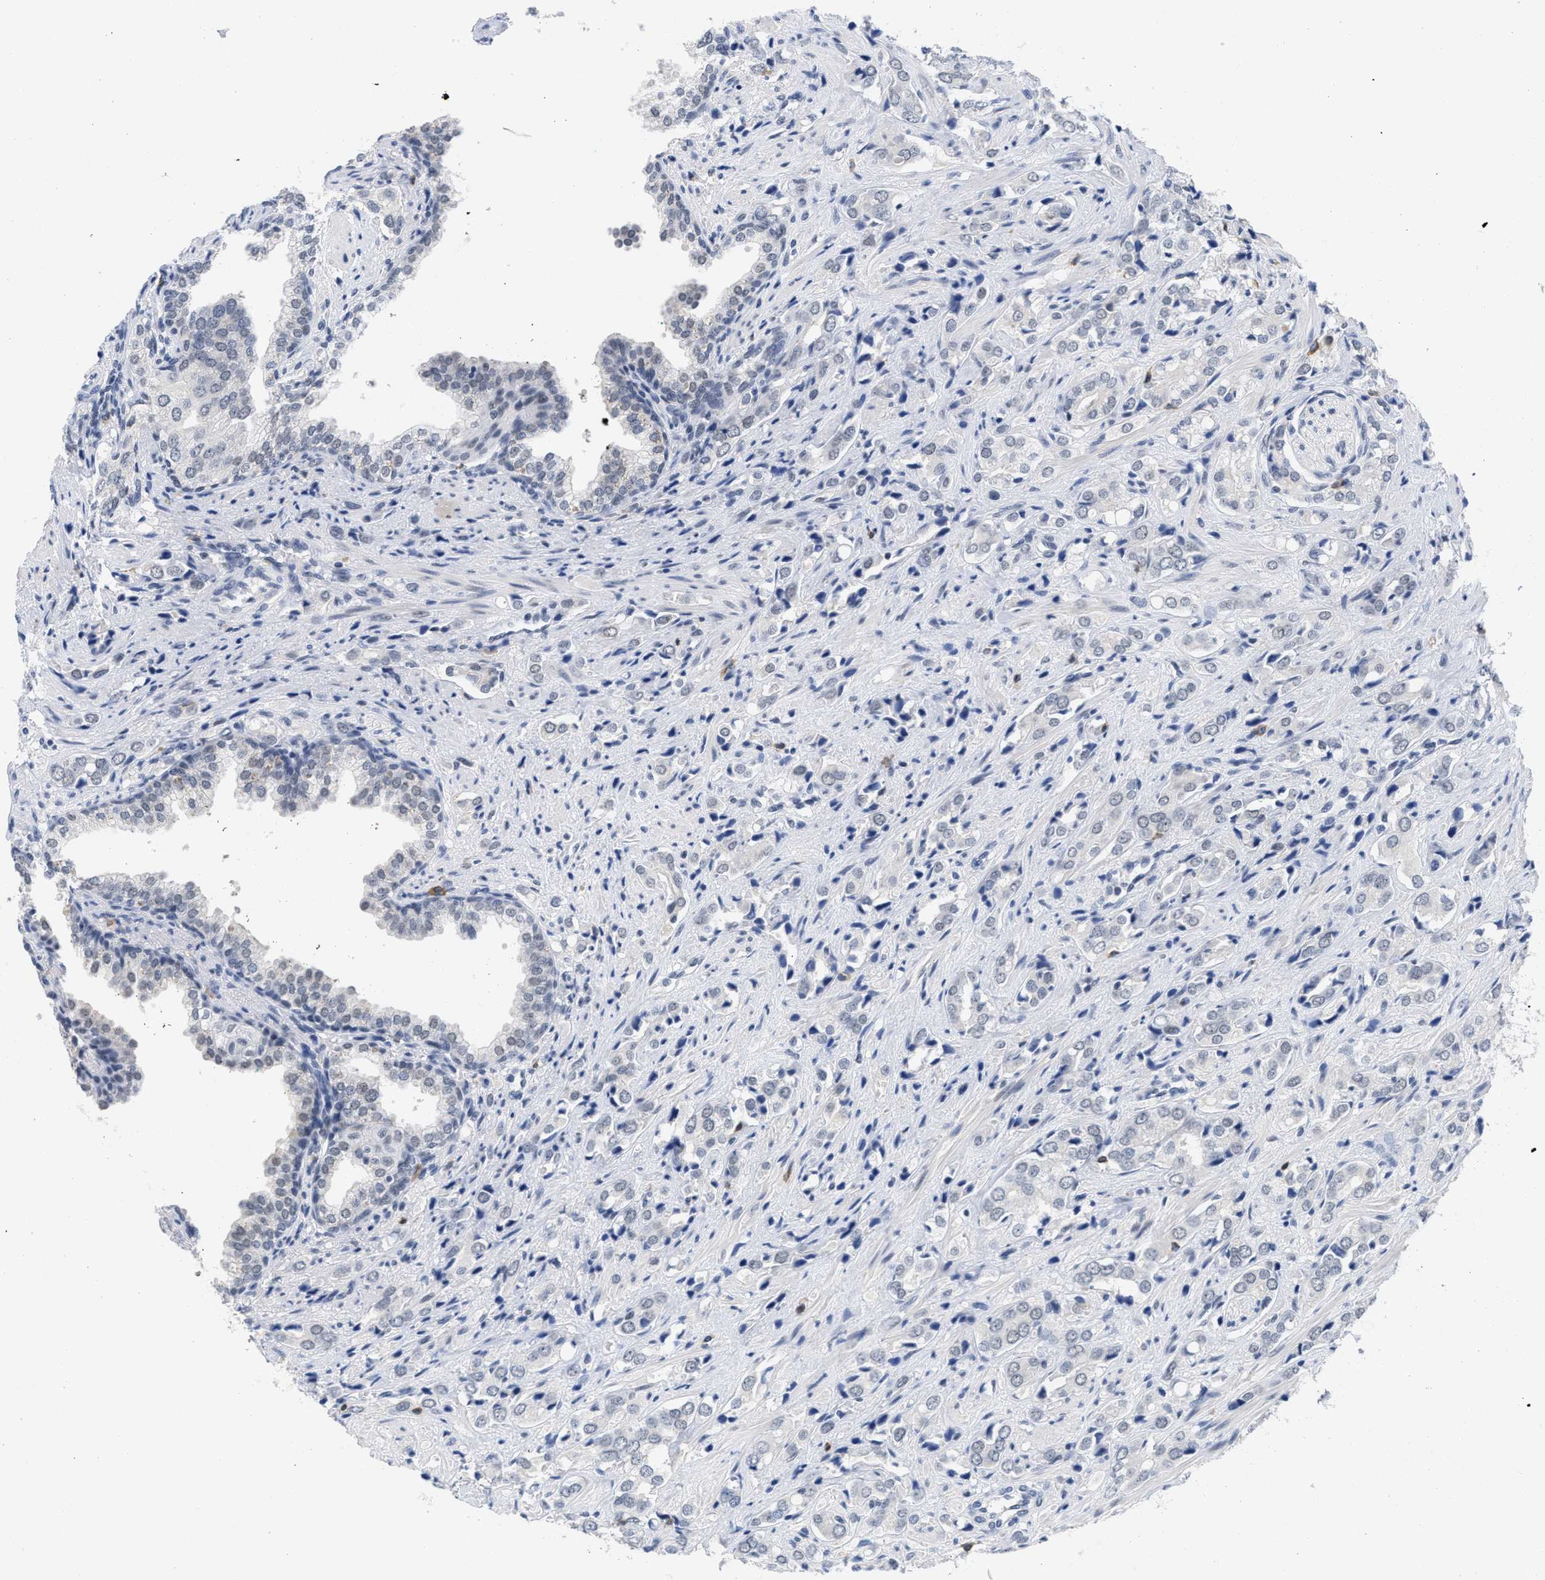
{"staining": {"intensity": "negative", "quantity": "none", "location": "none"}, "tissue": "prostate cancer", "cell_type": "Tumor cells", "image_type": "cancer", "snomed": [{"axis": "morphology", "description": "Adenocarcinoma, High grade"}, {"axis": "topography", "description": "Prostate"}], "caption": "Tumor cells are negative for brown protein staining in prostate cancer (high-grade adenocarcinoma).", "gene": "GGNBP2", "patient": {"sex": "male", "age": 52}}